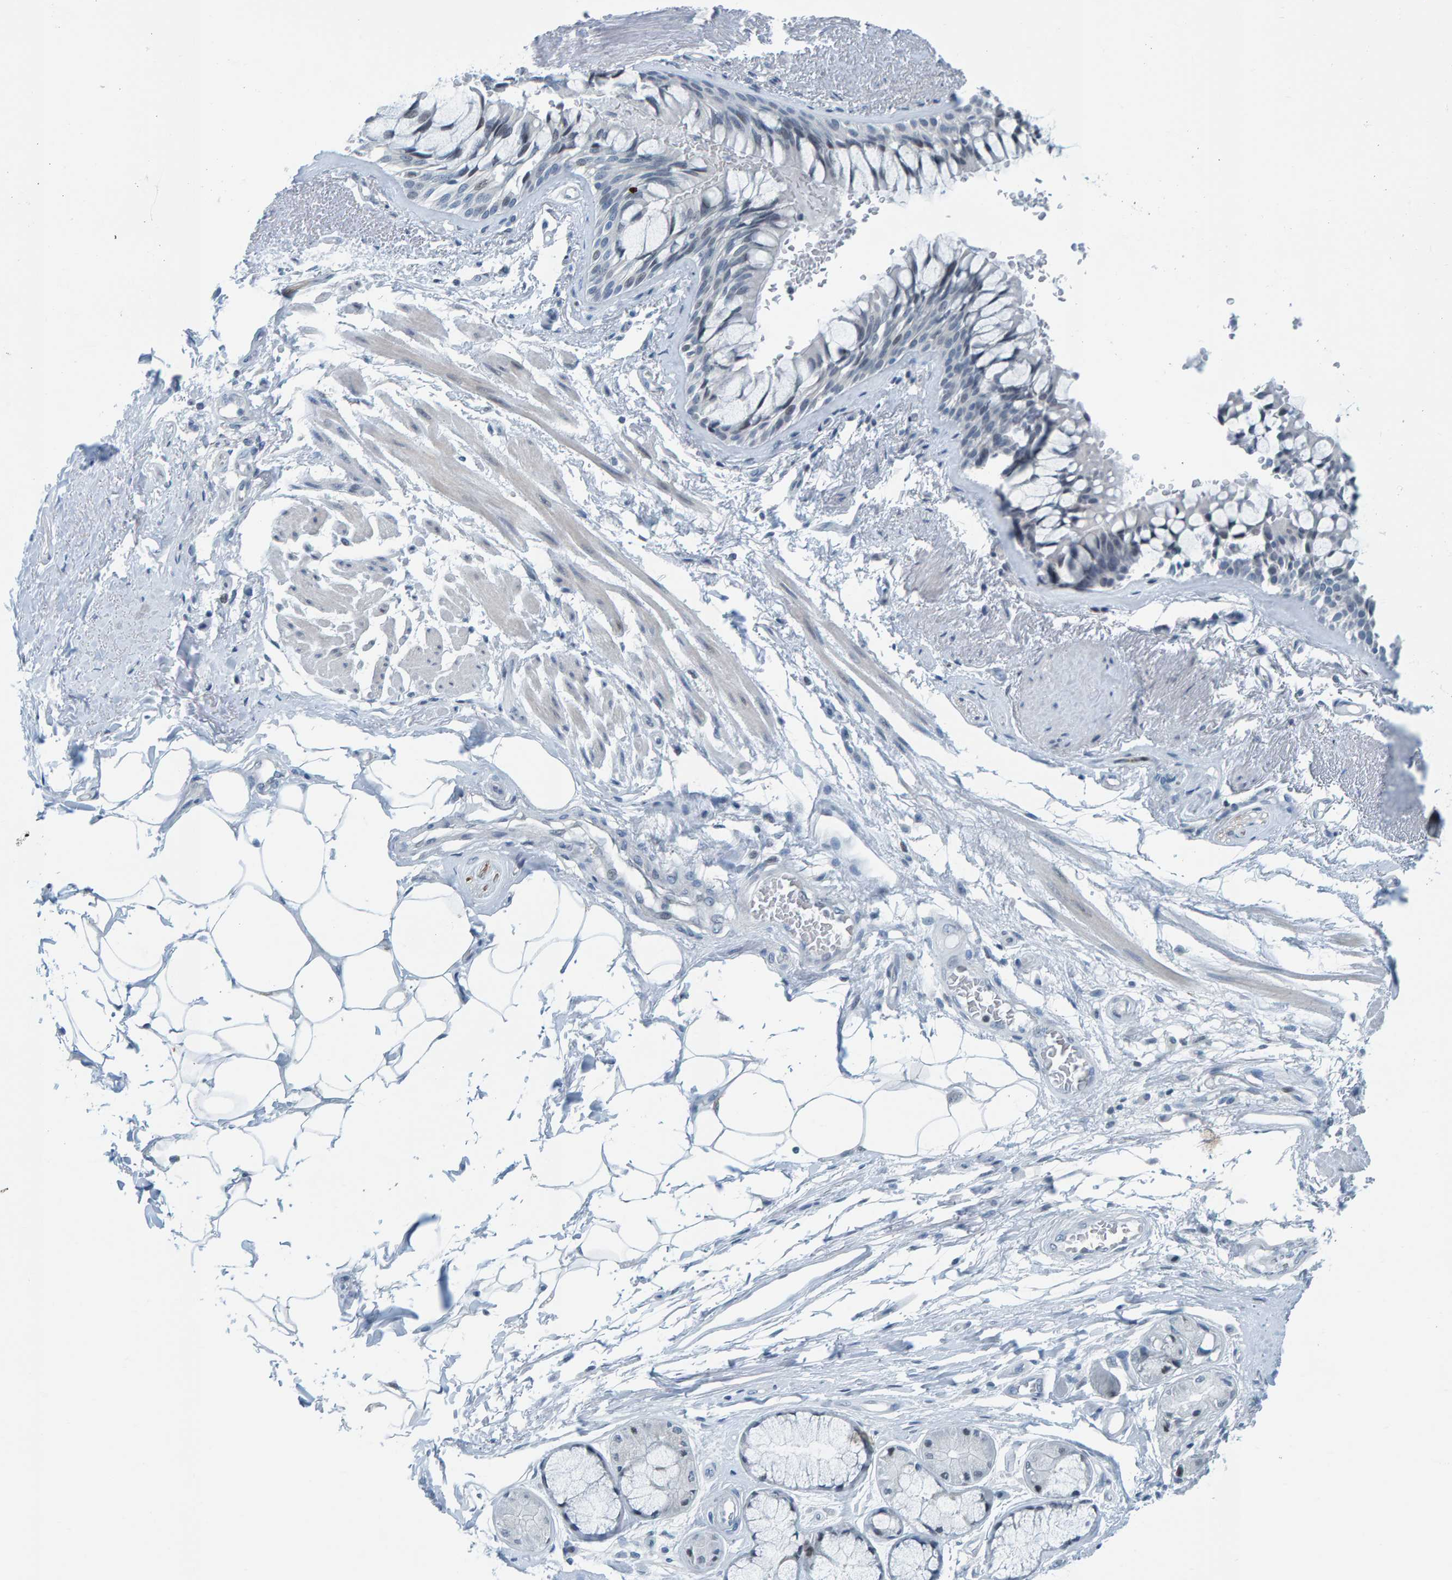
{"staining": {"intensity": "negative", "quantity": "none", "location": "none"}, "tissue": "bronchus", "cell_type": "Respiratory epithelial cells", "image_type": "normal", "snomed": [{"axis": "morphology", "description": "Normal tissue, NOS"}, {"axis": "topography", "description": "Bronchus"}], "caption": "Protein analysis of normal bronchus displays no significant expression in respiratory epithelial cells. Brightfield microscopy of immunohistochemistry stained with DAB (brown) and hematoxylin (blue), captured at high magnification.", "gene": "CNP", "patient": {"sex": "male", "age": 66}}